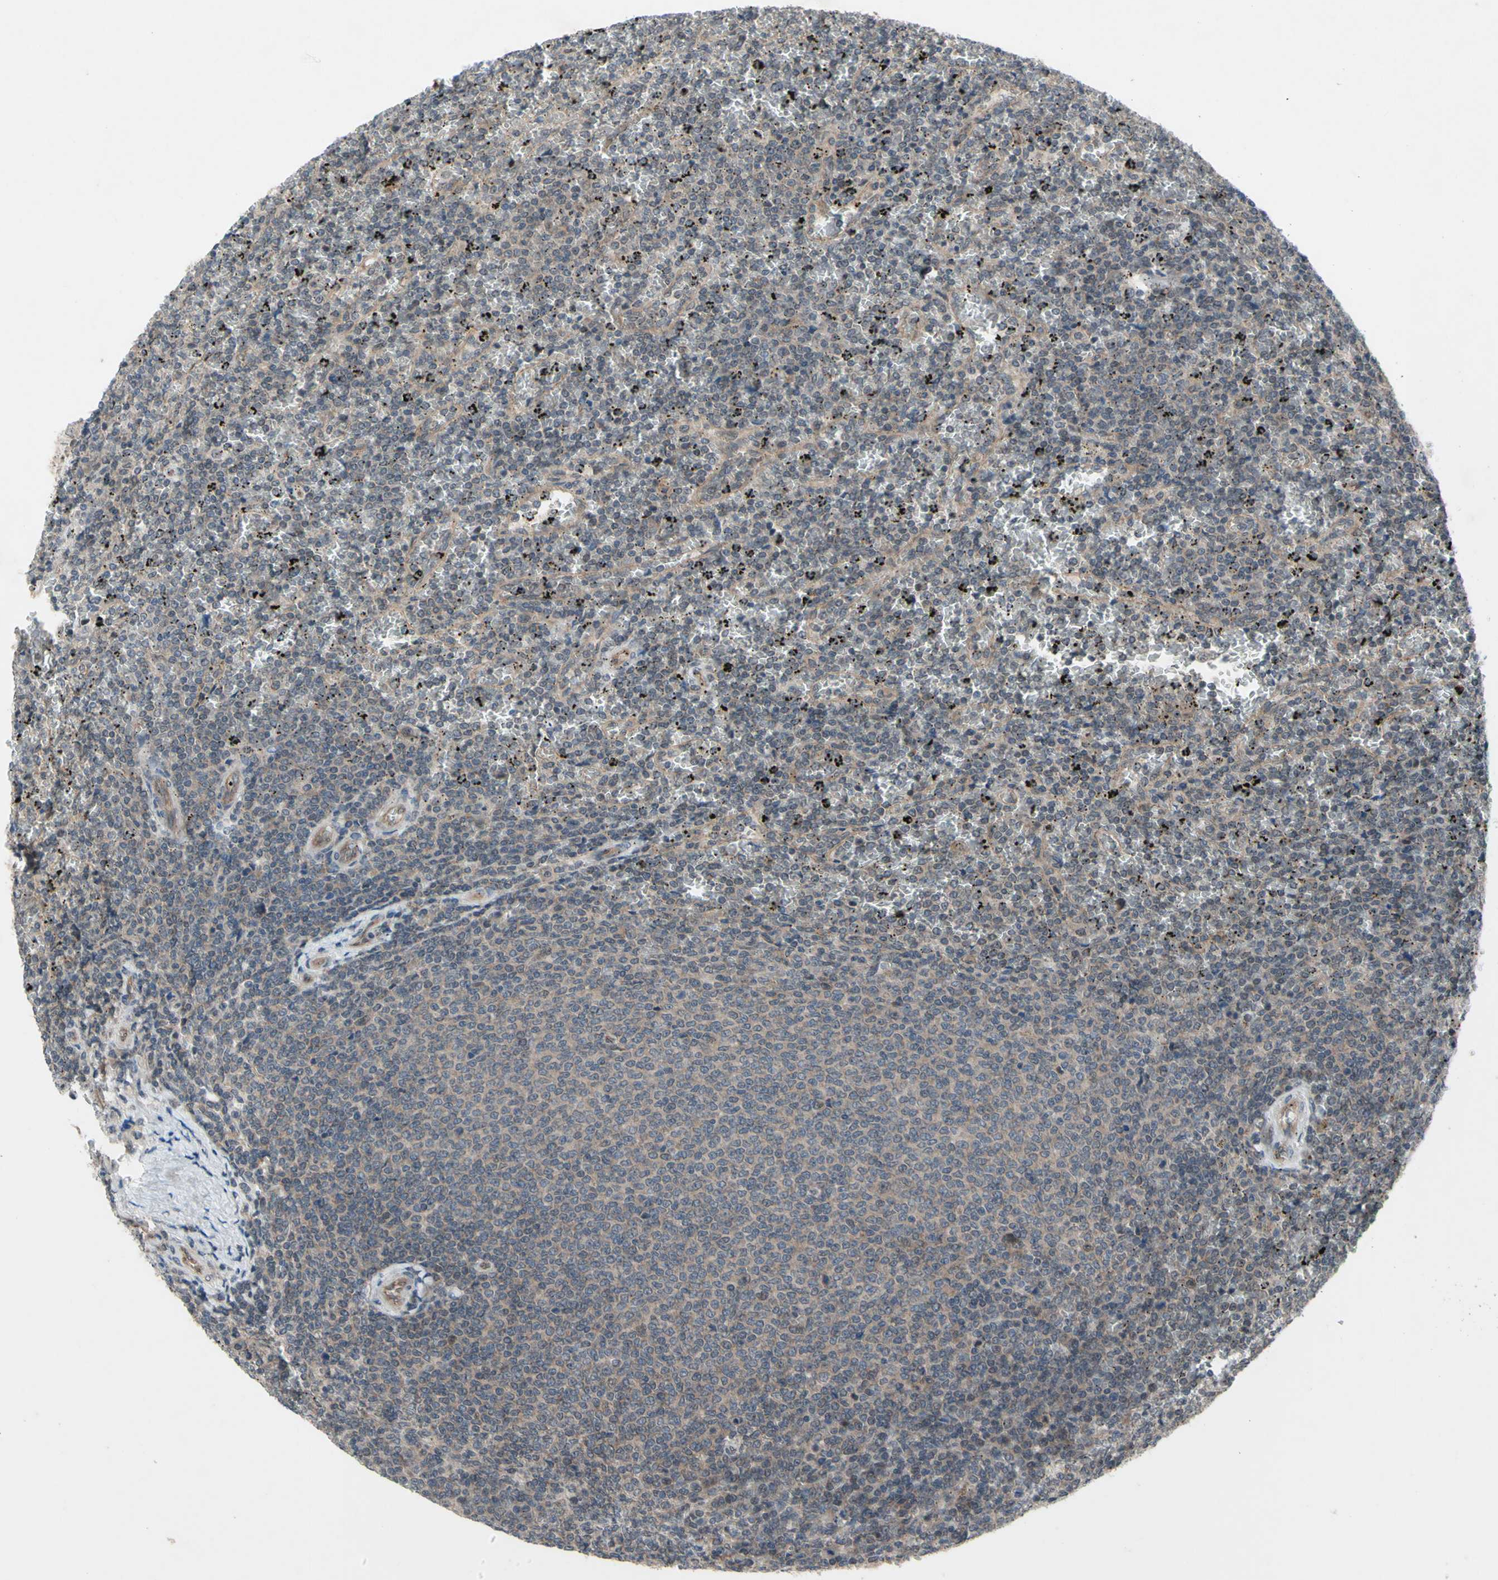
{"staining": {"intensity": "negative", "quantity": "none", "location": "none"}, "tissue": "lymphoma", "cell_type": "Tumor cells", "image_type": "cancer", "snomed": [{"axis": "morphology", "description": "Malignant lymphoma, non-Hodgkin's type, Low grade"}, {"axis": "topography", "description": "Spleen"}], "caption": "Immunohistochemical staining of human lymphoma exhibits no significant staining in tumor cells. (Stains: DAB (3,3'-diaminobenzidine) IHC with hematoxylin counter stain, Microscopy: brightfield microscopy at high magnification).", "gene": "TRDMT1", "patient": {"sex": "female", "age": 77}}